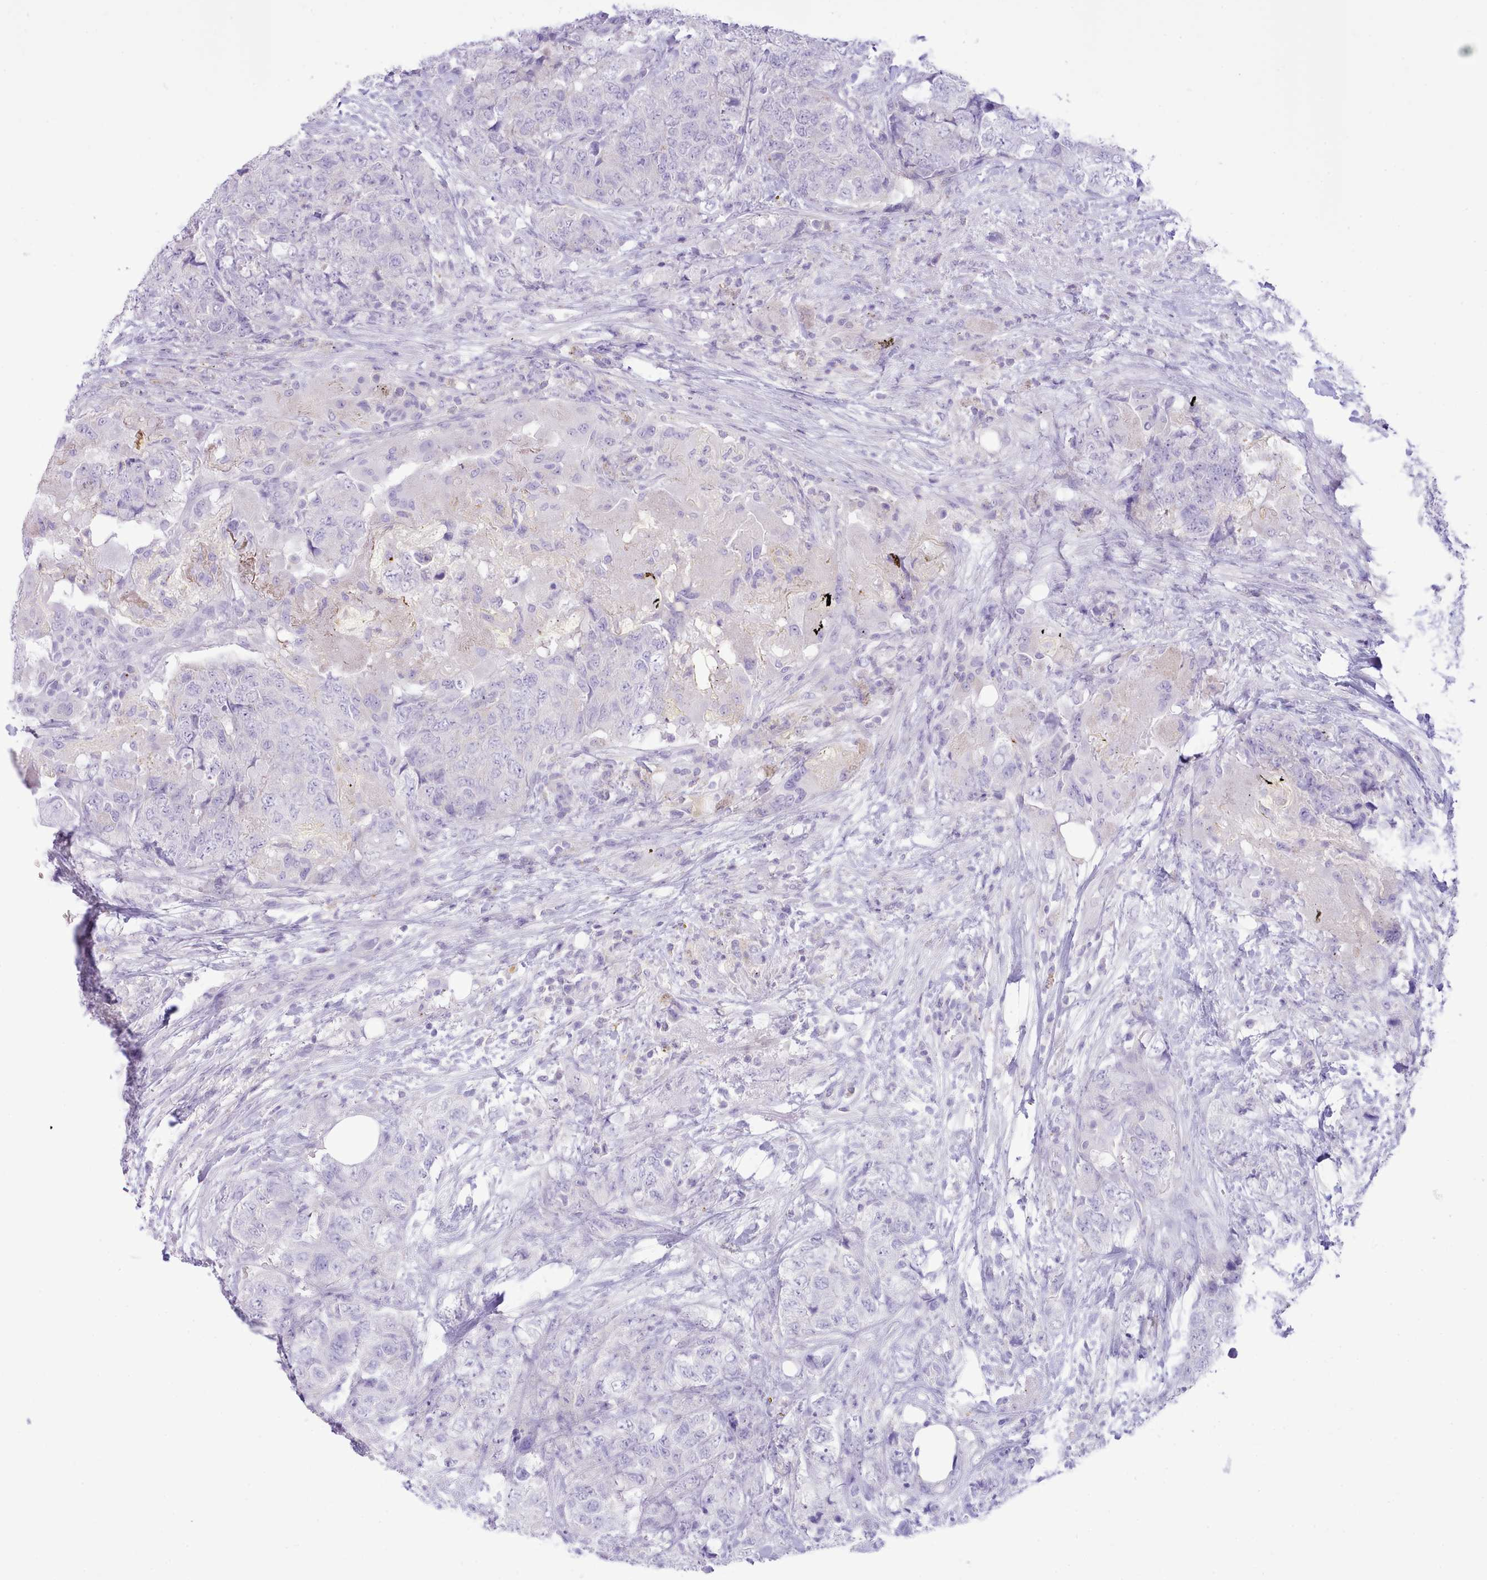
{"staining": {"intensity": "negative", "quantity": "none", "location": "none"}, "tissue": "urothelial cancer", "cell_type": "Tumor cells", "image_type": "cancer", "snomed": [{"axis": "morphology", "description": "Urothelial carcinoma, High grade"}, {"axis": "topography", "description": "Urinary bladder"}], "caption": "High-grade urothelial carcinoma stained for a protein using immunohistochemistry (IHC) exhibits no staining tumor cells.", "gene": "MDFI", "patient": {"sex": "female", "age": 78}}